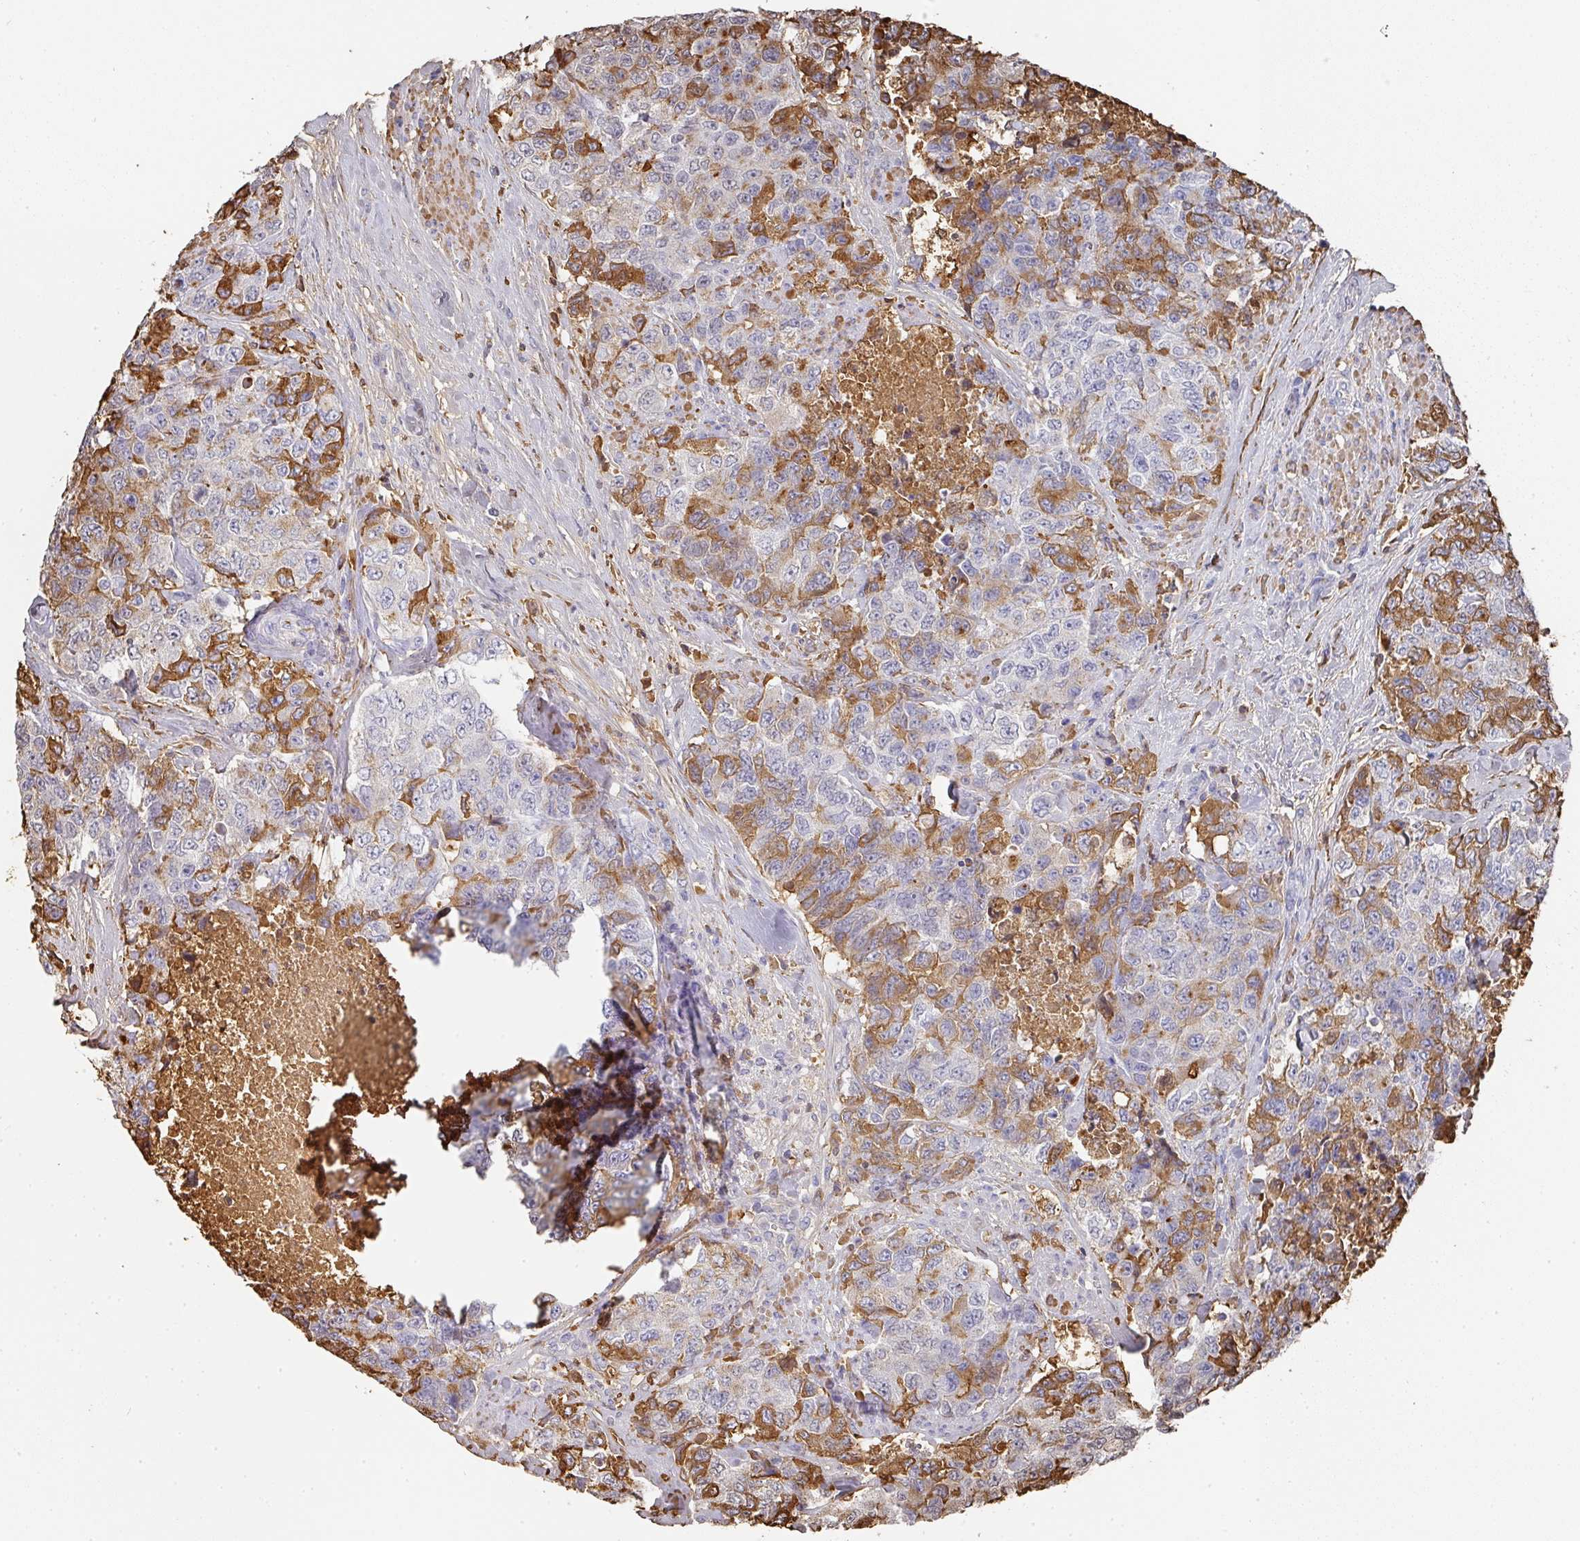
{"staining": {"intensity": "moderate", "quantity": "25%-75%", "location": "cytoplasmic/membranous"}, "tissue": "urothelial cancer", "cell_type": "Tumor cells", "image_type": "cancer", "snomed": [{"axis": "morphology", "description": "Urothelial carcinoma, High grade"}, {"axis": "topography", "description": "Urinary bladder"}], "caption": "The histopathology image shows staining of urothelial carcinoma (high-grade), revealing moderate cytoplasmic/membranous protein positivity (brown color) within tumor cells.", "gene": "ALB", "patient": {"sex": "female", "age": 78}}